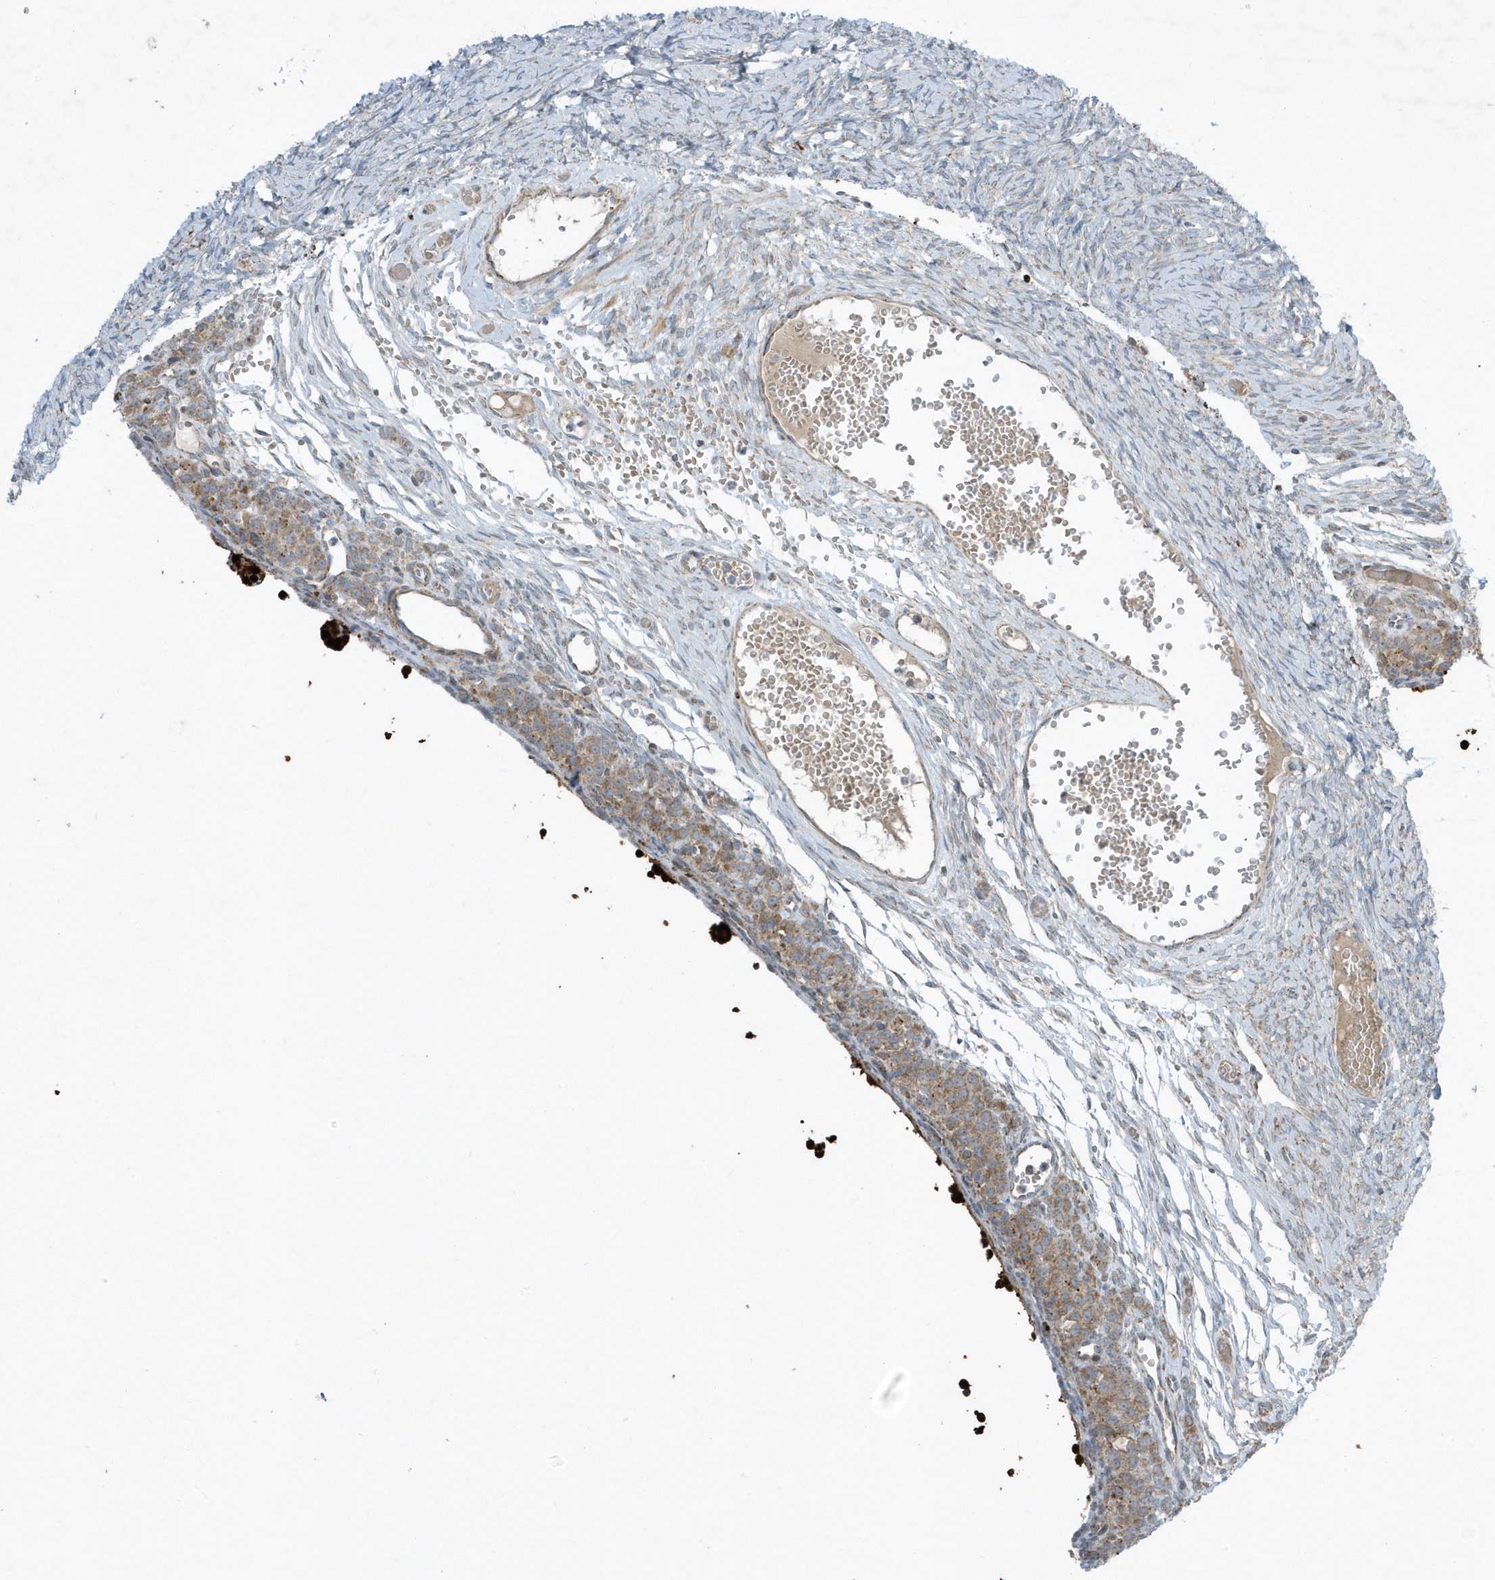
{"staining": {"intensity": "negative", "quantity": "none", "location": "none"}, "tissue": "ovary", "cell_type": "Ovarian stroma cells", "image_type": "normal", "snomed": [{"axis": "morphology", "description": "Adenocarcinoma, NOS"}, {"axis": "topography", "description": "Endometrium"}], "caption": "Ovary stained for a protein using IHC shows no staining ovarian stroma cells.", "gene": "SLC38A2", "patient": {"sex": "female", "age": 32}}